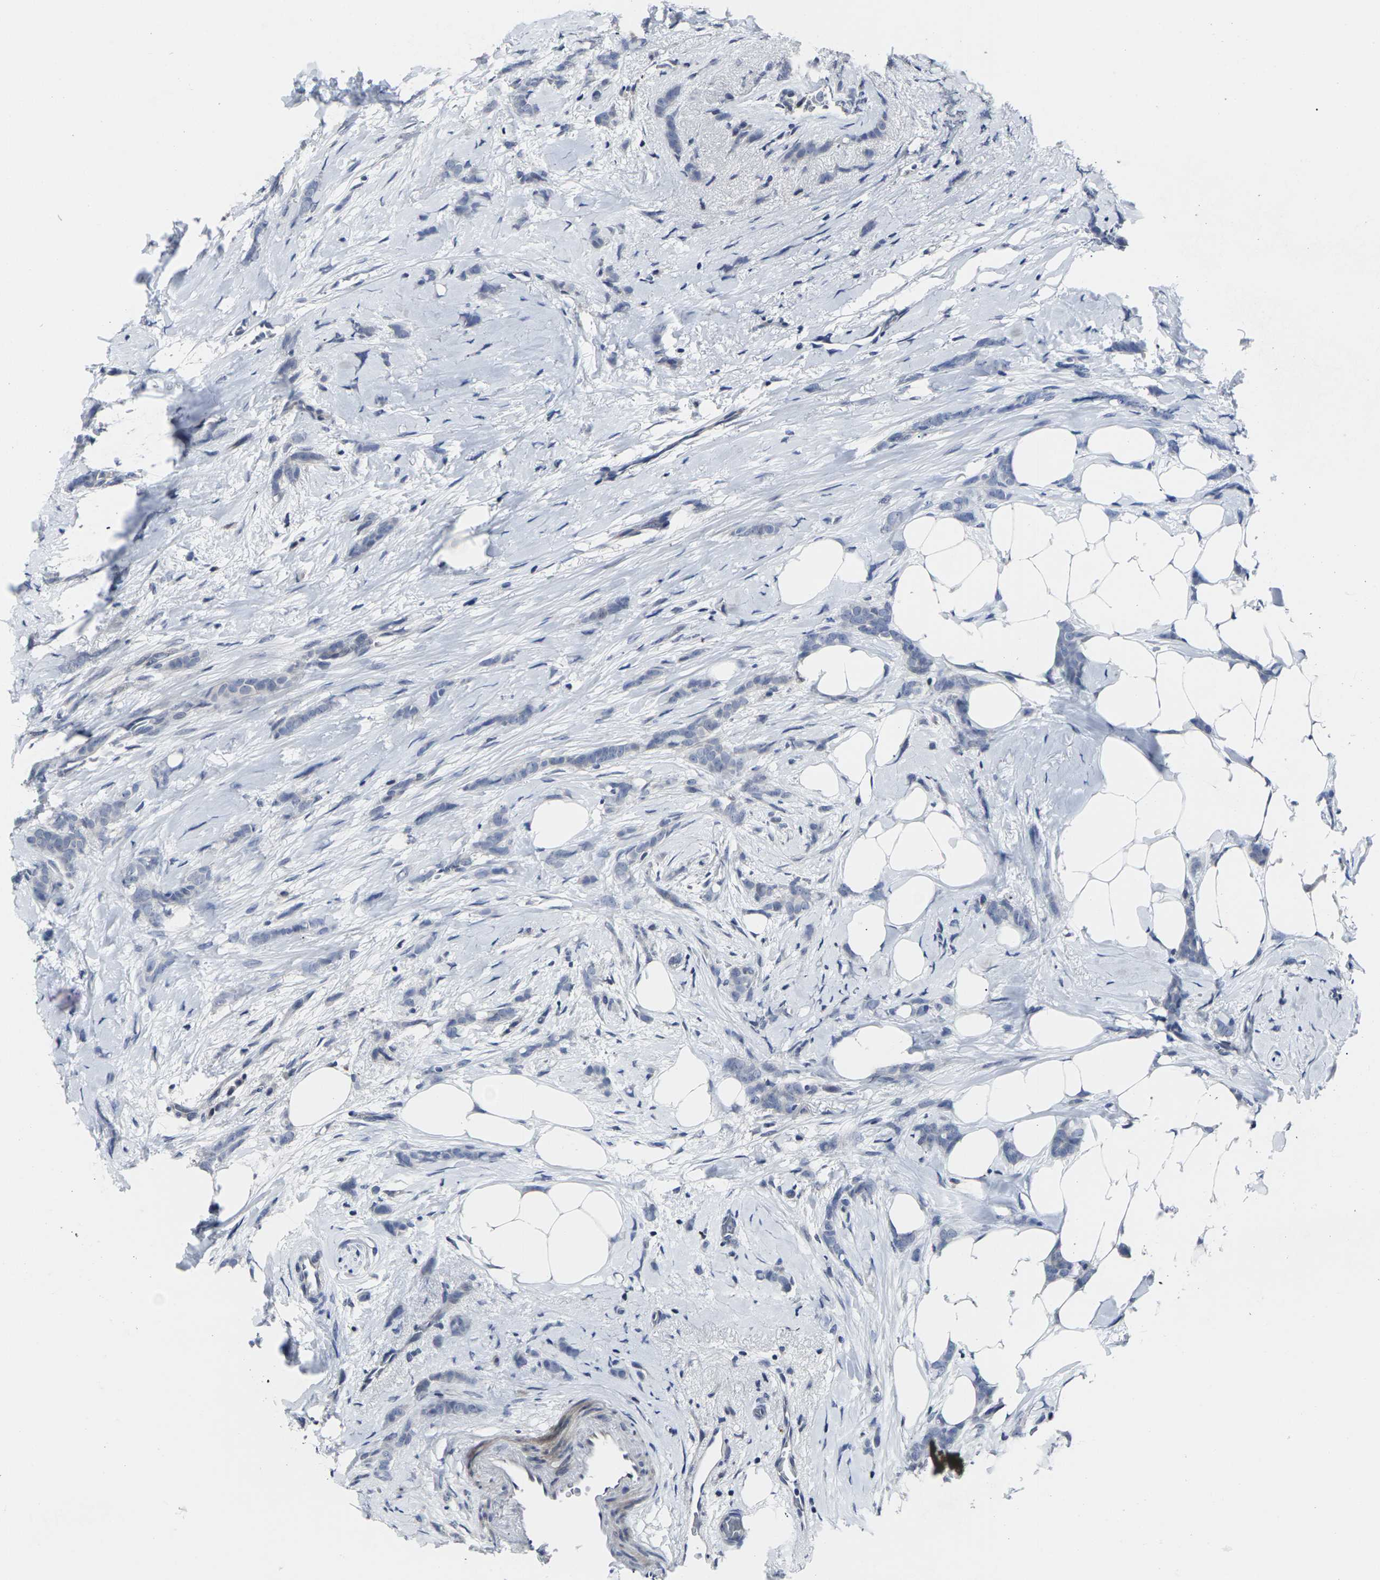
{"staining": {"intensity": "negative", "quantity": "none", "location": "none"}, "tissue": "breast cancer", "cell_type": "Tumor cells", "image_type": "cancer", "snomed": [{"axis": "morphology", "description": "Lobular carcinoma, in situ"}, {"axis": "morphology", "description": "Lobular carcinoma"}, {"axis": "topography", "description": "Breast"}], "caption": "This is a micrograph of immunohistochemistry (IHC) staining of breast cancer (lobular carcinoma in situ), which shows no expression in tumor cells.", "gene": "MSANTD4", "patient": {"sex": "female", "age": 41}}